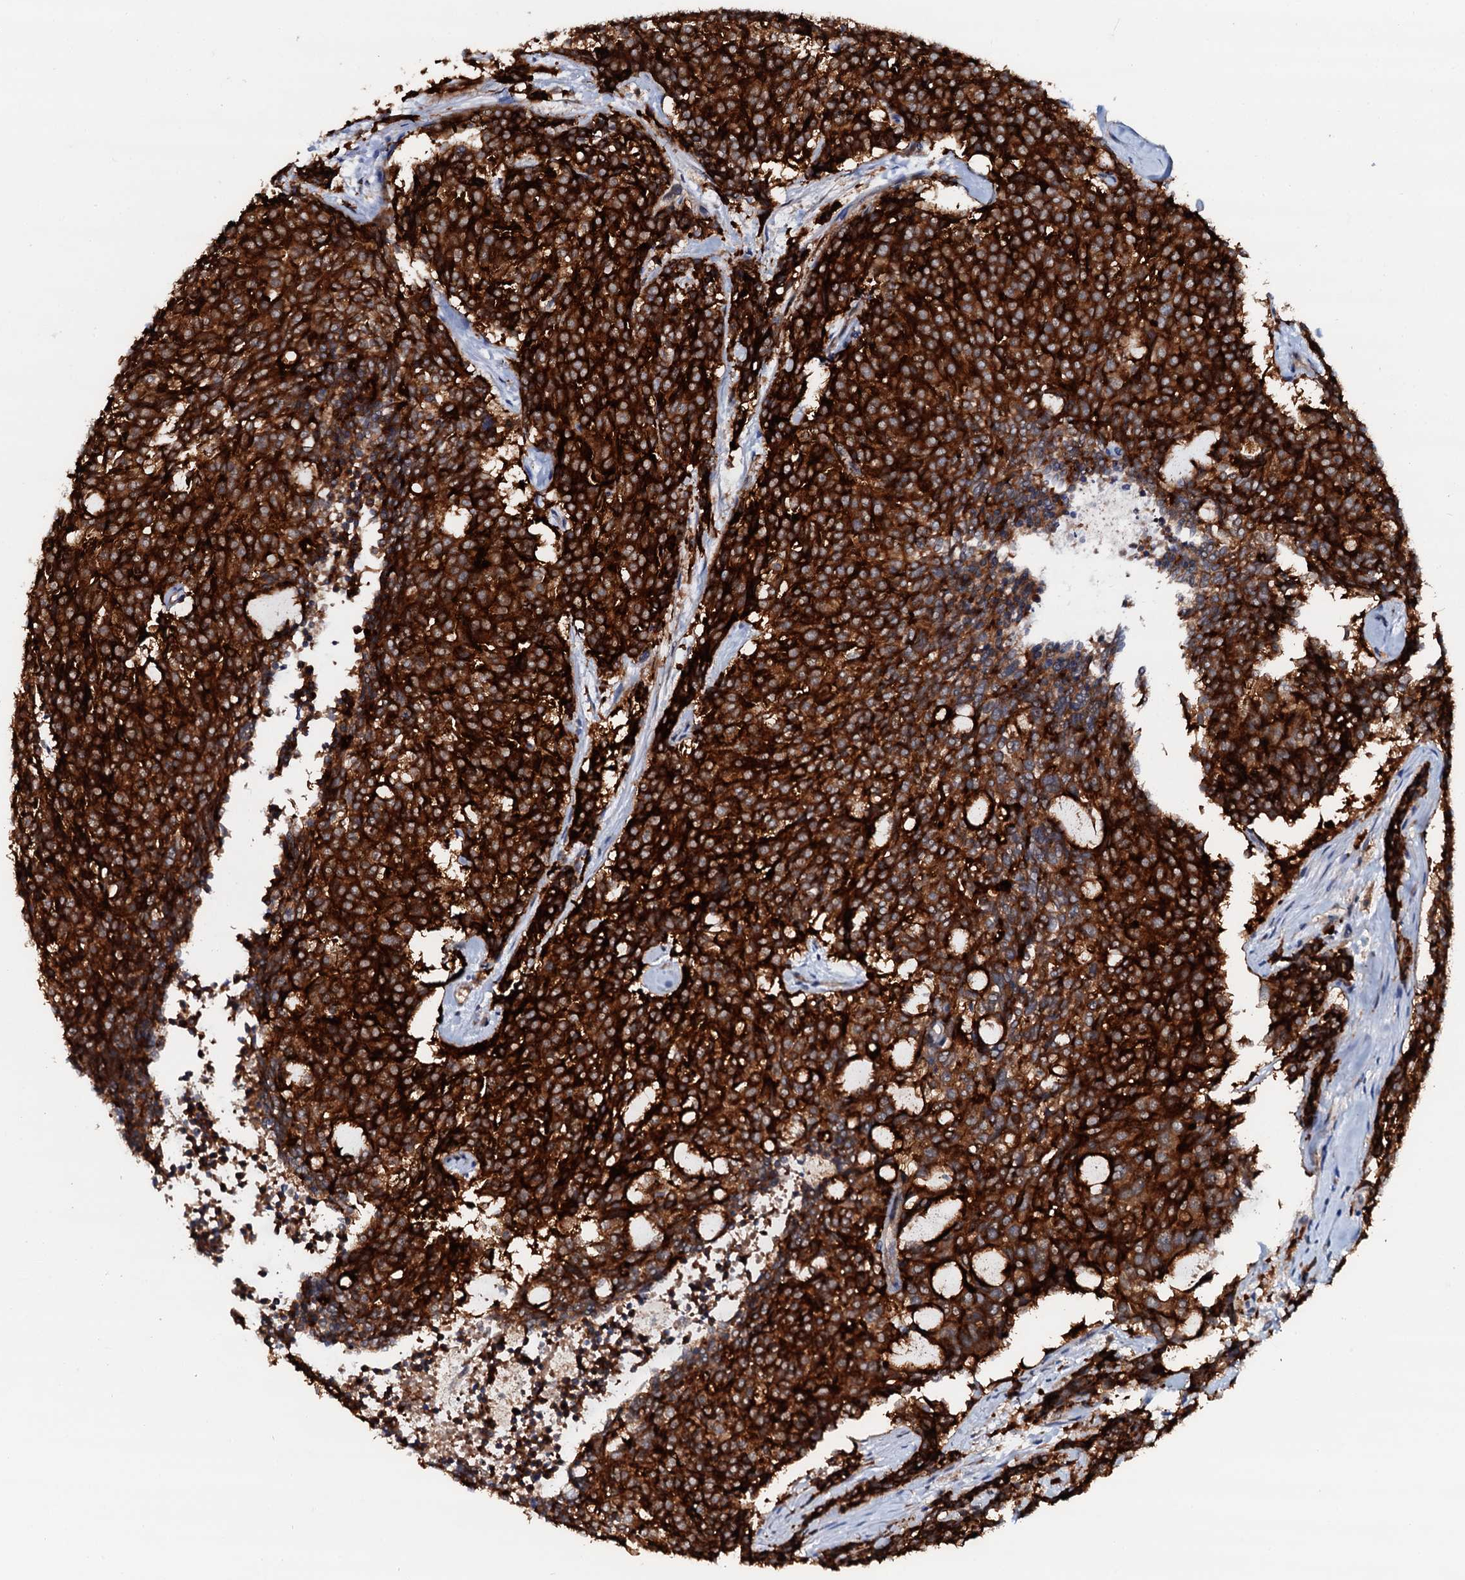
{"staining": {"intensity": "strong", "quantity": ">75%", "location": "cytoplasmic/membranous"}, "tissue": "carcinoid", "cell_type": "Tumor cells", "image_type": "cancer", "snomed": [{"axis": "morphology", "description": "Carcinoid, malignant, NOS"}, {"axis": "topography", "description": "Pancreas"}], "caption": "Immunohistochemical staining of human carcinoid (malignant) exhibits high levels of strong cytoplasmic/membranous expression in about >75% of tumor cells.", "gene": "VAMP8", "patient": {"sex": "female", "age": 54}}